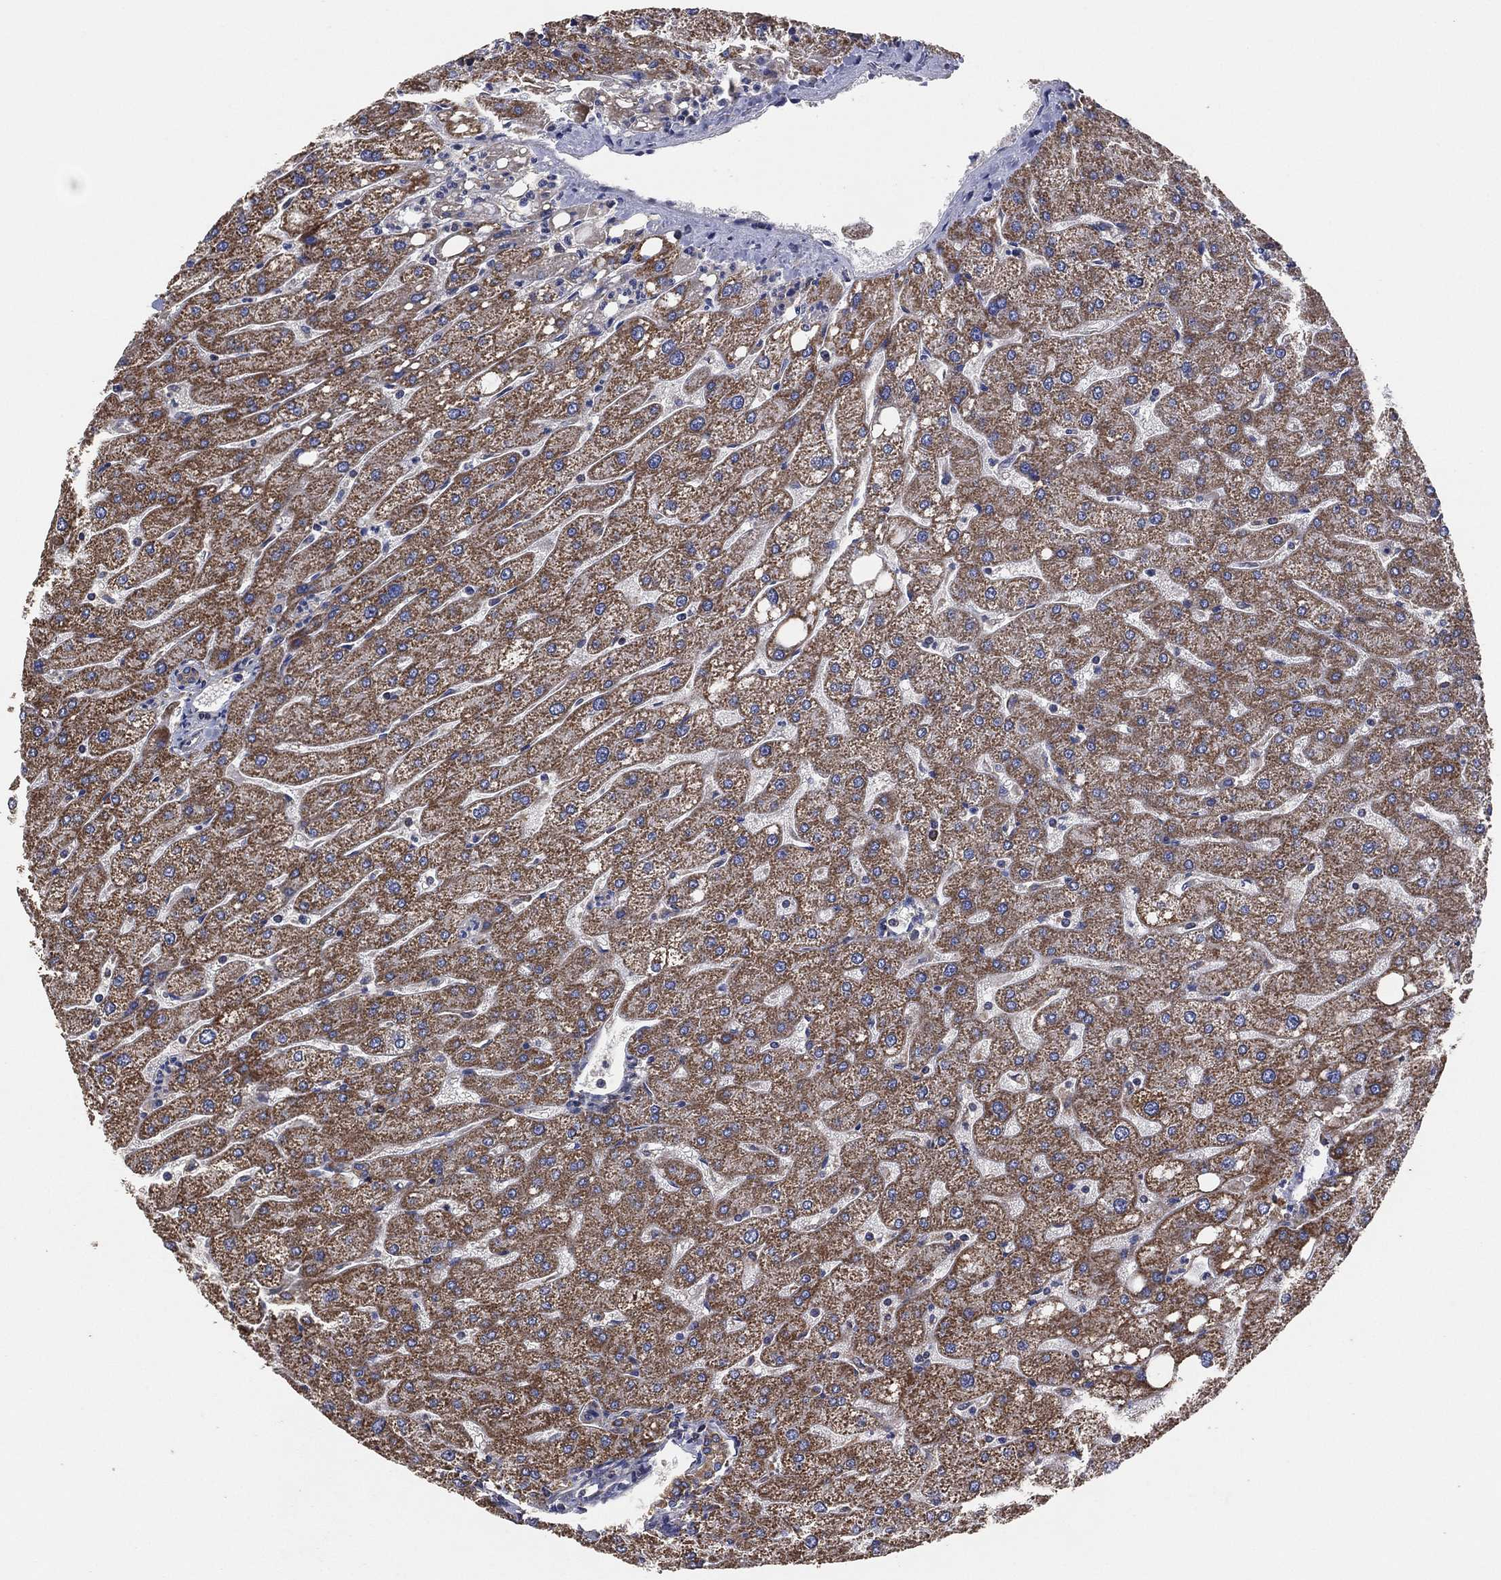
{"staining": {"intensity": "weak", "quantity": ">75%", "location": "cytoplasmic/membranous"}, "tissue": "liver", "cell_type": "Cholangiocytes", "image_type": "normal", "snomed": [{"axis": "morphology", "description": "Normal tissue, NOS"}, {"axis": "topography", "description": "Liver"}], "caption": "Liver stained with a brown dye demonstrates weak cytoplasmic/membranous positive positivity in about >75% of cholangiocytes.", "gene": "LIMD1", "patient": {"sex": "male", "age": 67}}